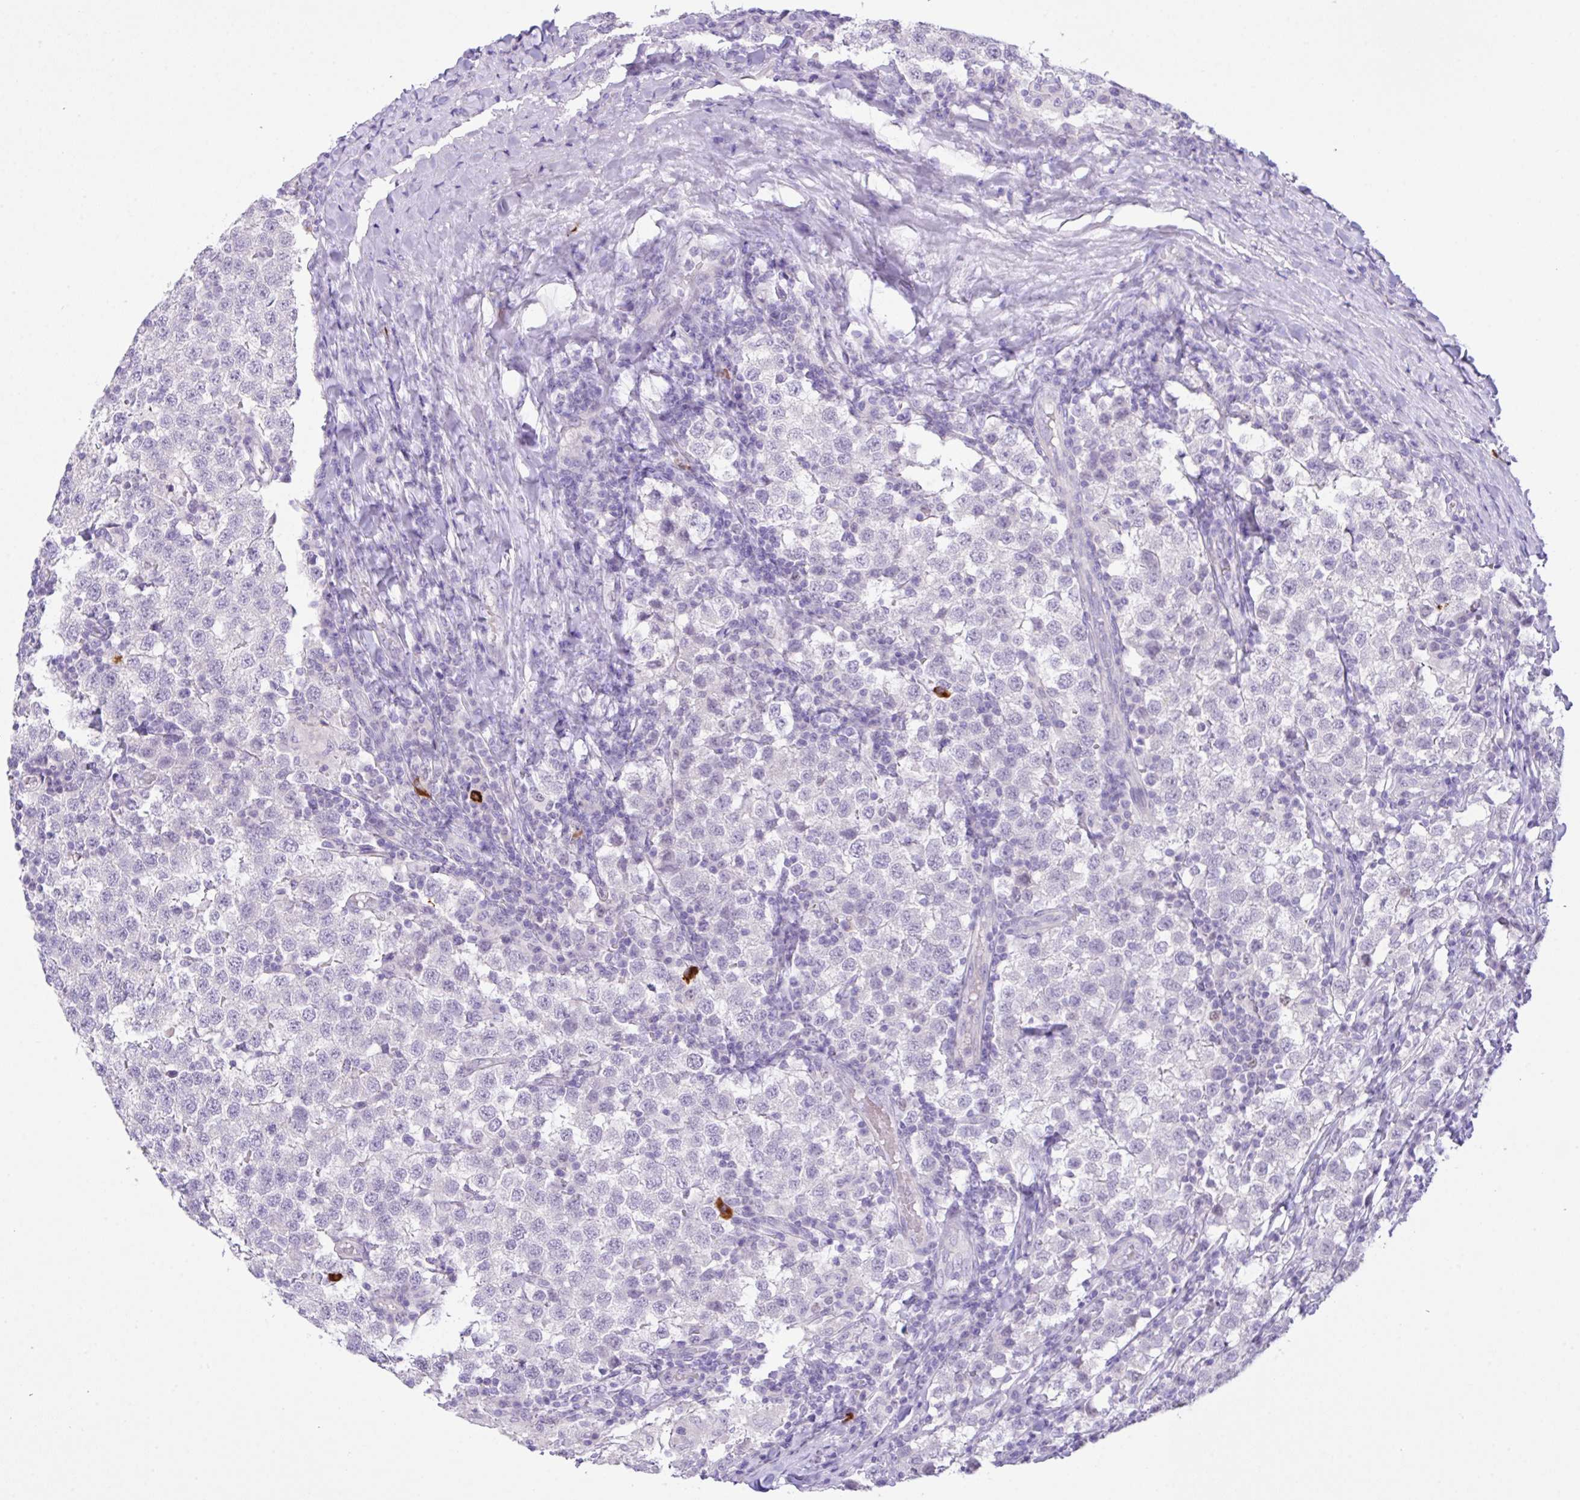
{"staining": {"intensity": "negative", "quantity": "none", "location": "none"}, "tissue": "testis cancer", "cell_type": "Tumor cells", "image_type": "cancer", "snomed": [{"axis": "morphology", "description": "Seminoma, NOS"}, {"axis": "topography", "description": "Testis"}], "caption": "Tumor cells show no significant protein staining in testis cancer.", "gene": "CST11", "patient": {"sex": "male", "age": 34}}